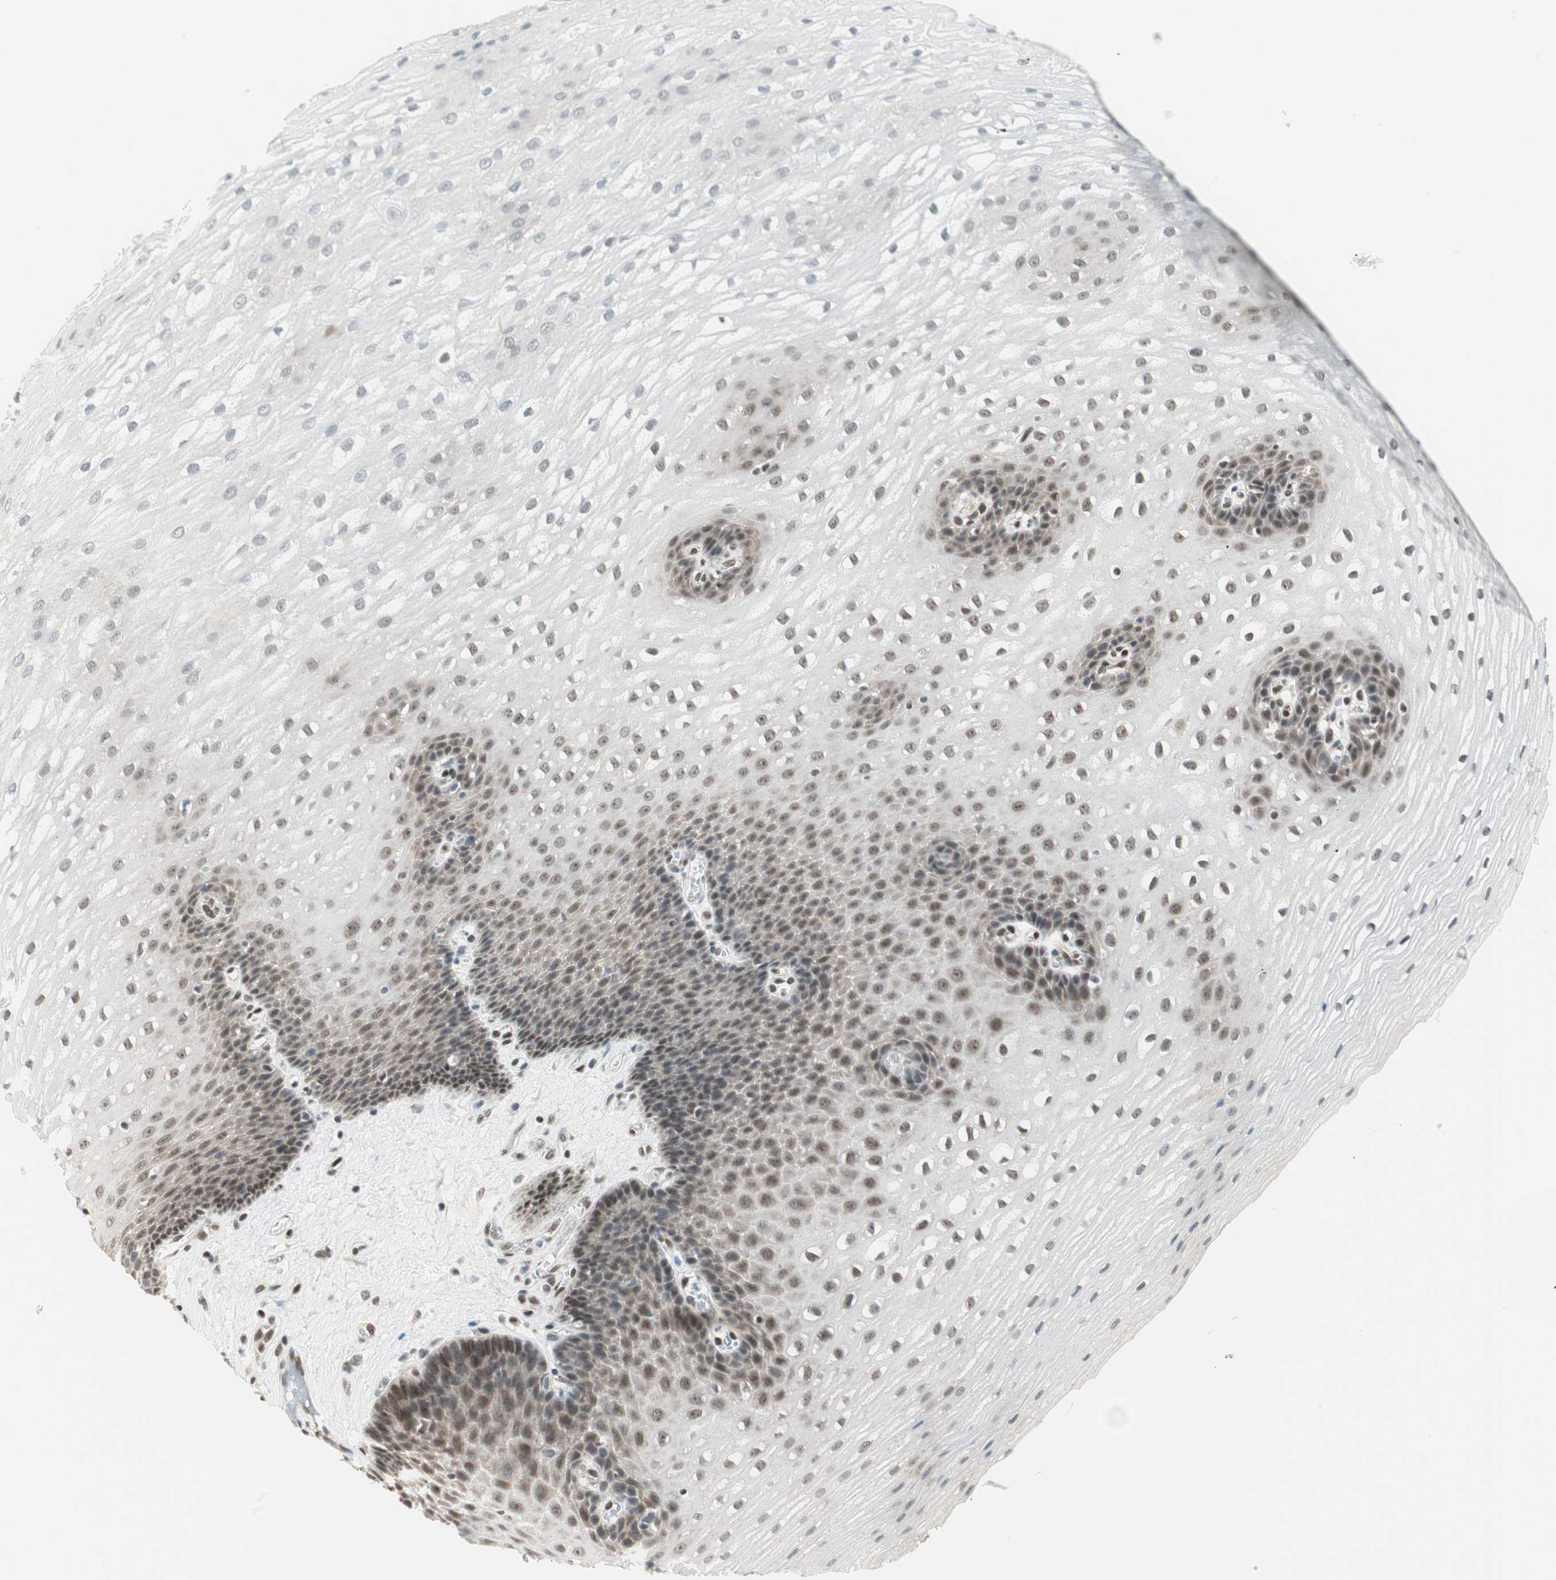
{"staining": {"intensity": "moderate", "quantity": "25%-75%", "location": "cytoplasmic/membranous,nuclear"}, "tissue": "esophagus", "cell_type": "Squamous epithelial cells", "image_type": "normal", "snomed": [{"axis": "morphology", "description": "Normal tissue, NOS"}, {"axis": "topography", "description": "Esophagus"}], "caption": "This is a photomicrograph of immunohistochemistry staining of normal esophagus, which shows moderate expression in the cytoplasmic/membranous,nuclear of squamous epithelial cells.", "gene": "ZBTB17", "patient": {"sex": "male", "age": 48}}